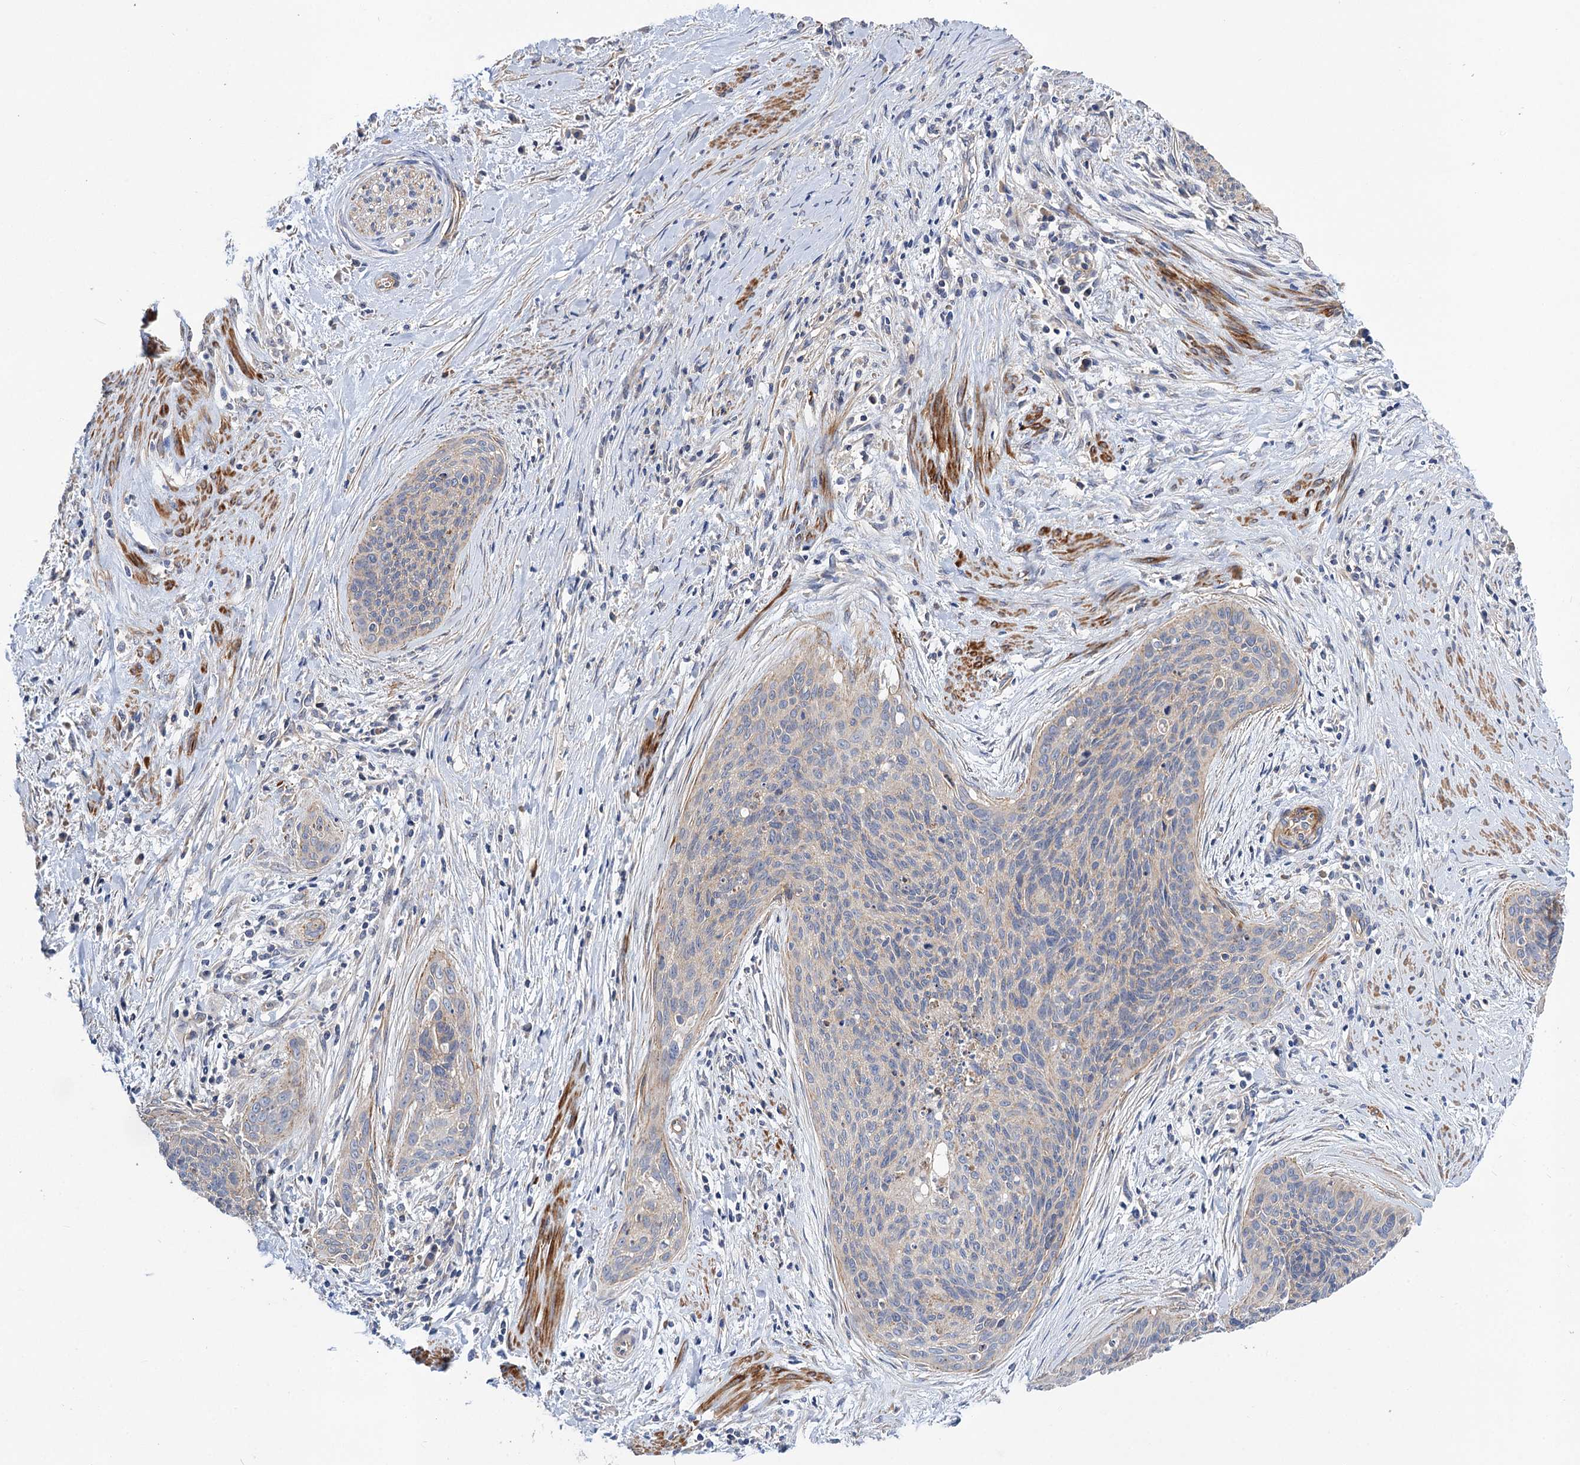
{"staining": {"intensity": "negative", "quantity": "none", "location": "none"}, "tissue": "cervical cancer", "cell_type": "Tumor cells", "image_type": "cancer", "snomed": [{"axis": "morphology", "description": "Squamous cell carcinoma, NOS"}, {"axis": "topography", "description": "Cervix"}], "caption": "This histopathology image is of cervical cancer (squamous cell carcinoma) stained with immunohistochemistry (IHC) to label a protein in brown with the nuclei are counter-stained blue. There is no positivity in tumor cells.", "gene": "NUDCD2", "patient": {"sex": "female", "age": 55}}